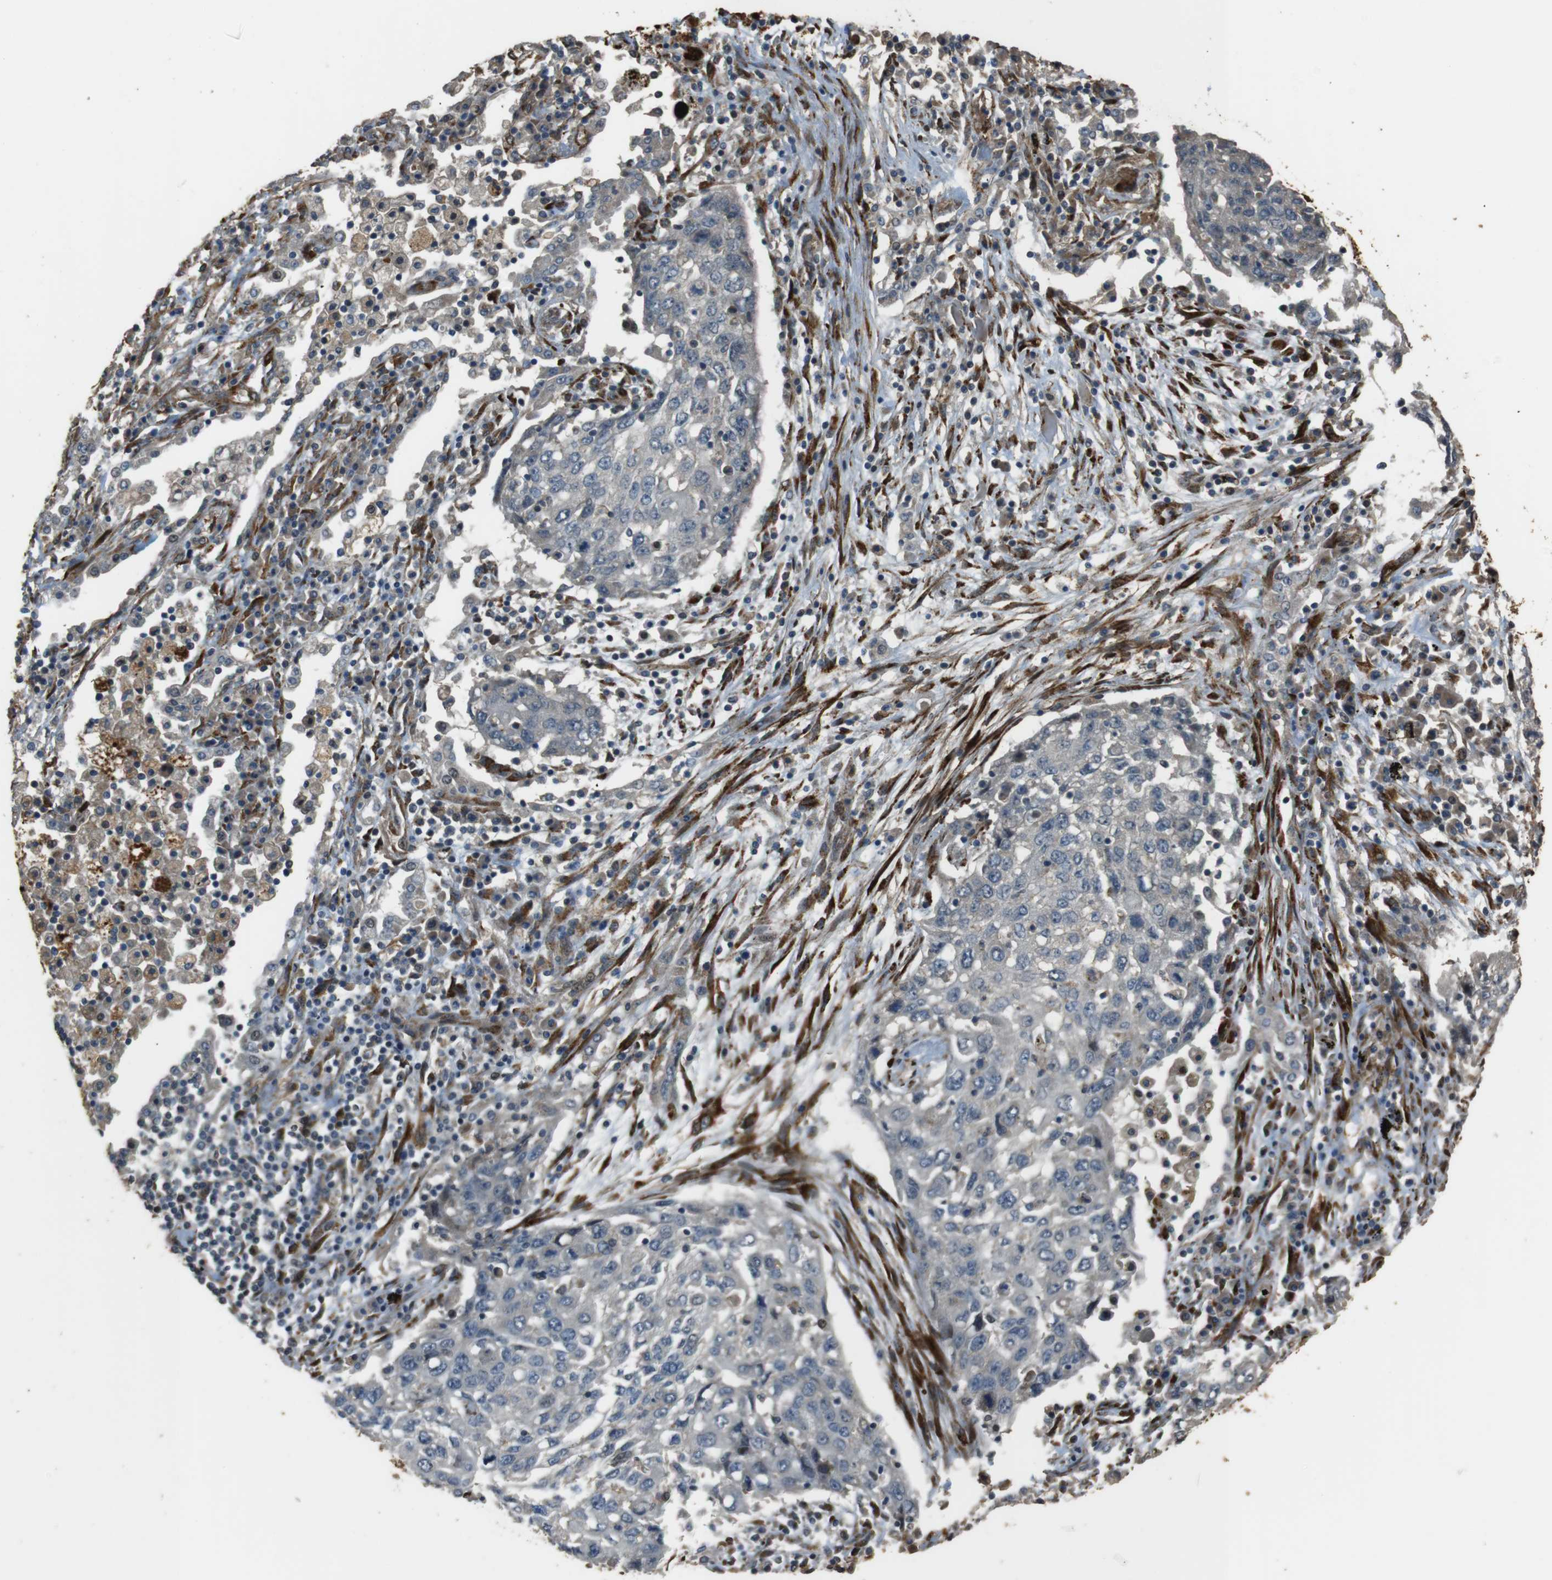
{"staining": {"intensity": "negative", "quantity": "none", "location": "none"}, "tissue": "lung cancer", "cell_type": "Tumor cells", "image_type": "cancer", "snomed": [{"axis": "morphology", "description": "Squamous cell carcinoma, NOS"}, {"axis": "topography", "description": "Lung"}], "caption": "High power microscopy image of an immunohistochemistry photomicrograph of lung cancer (squamous cell carcinoma), revealing no significant expression in tumor cells.", "gene": "MSRB3", "patient": {"sex": "female", "age": 63}}